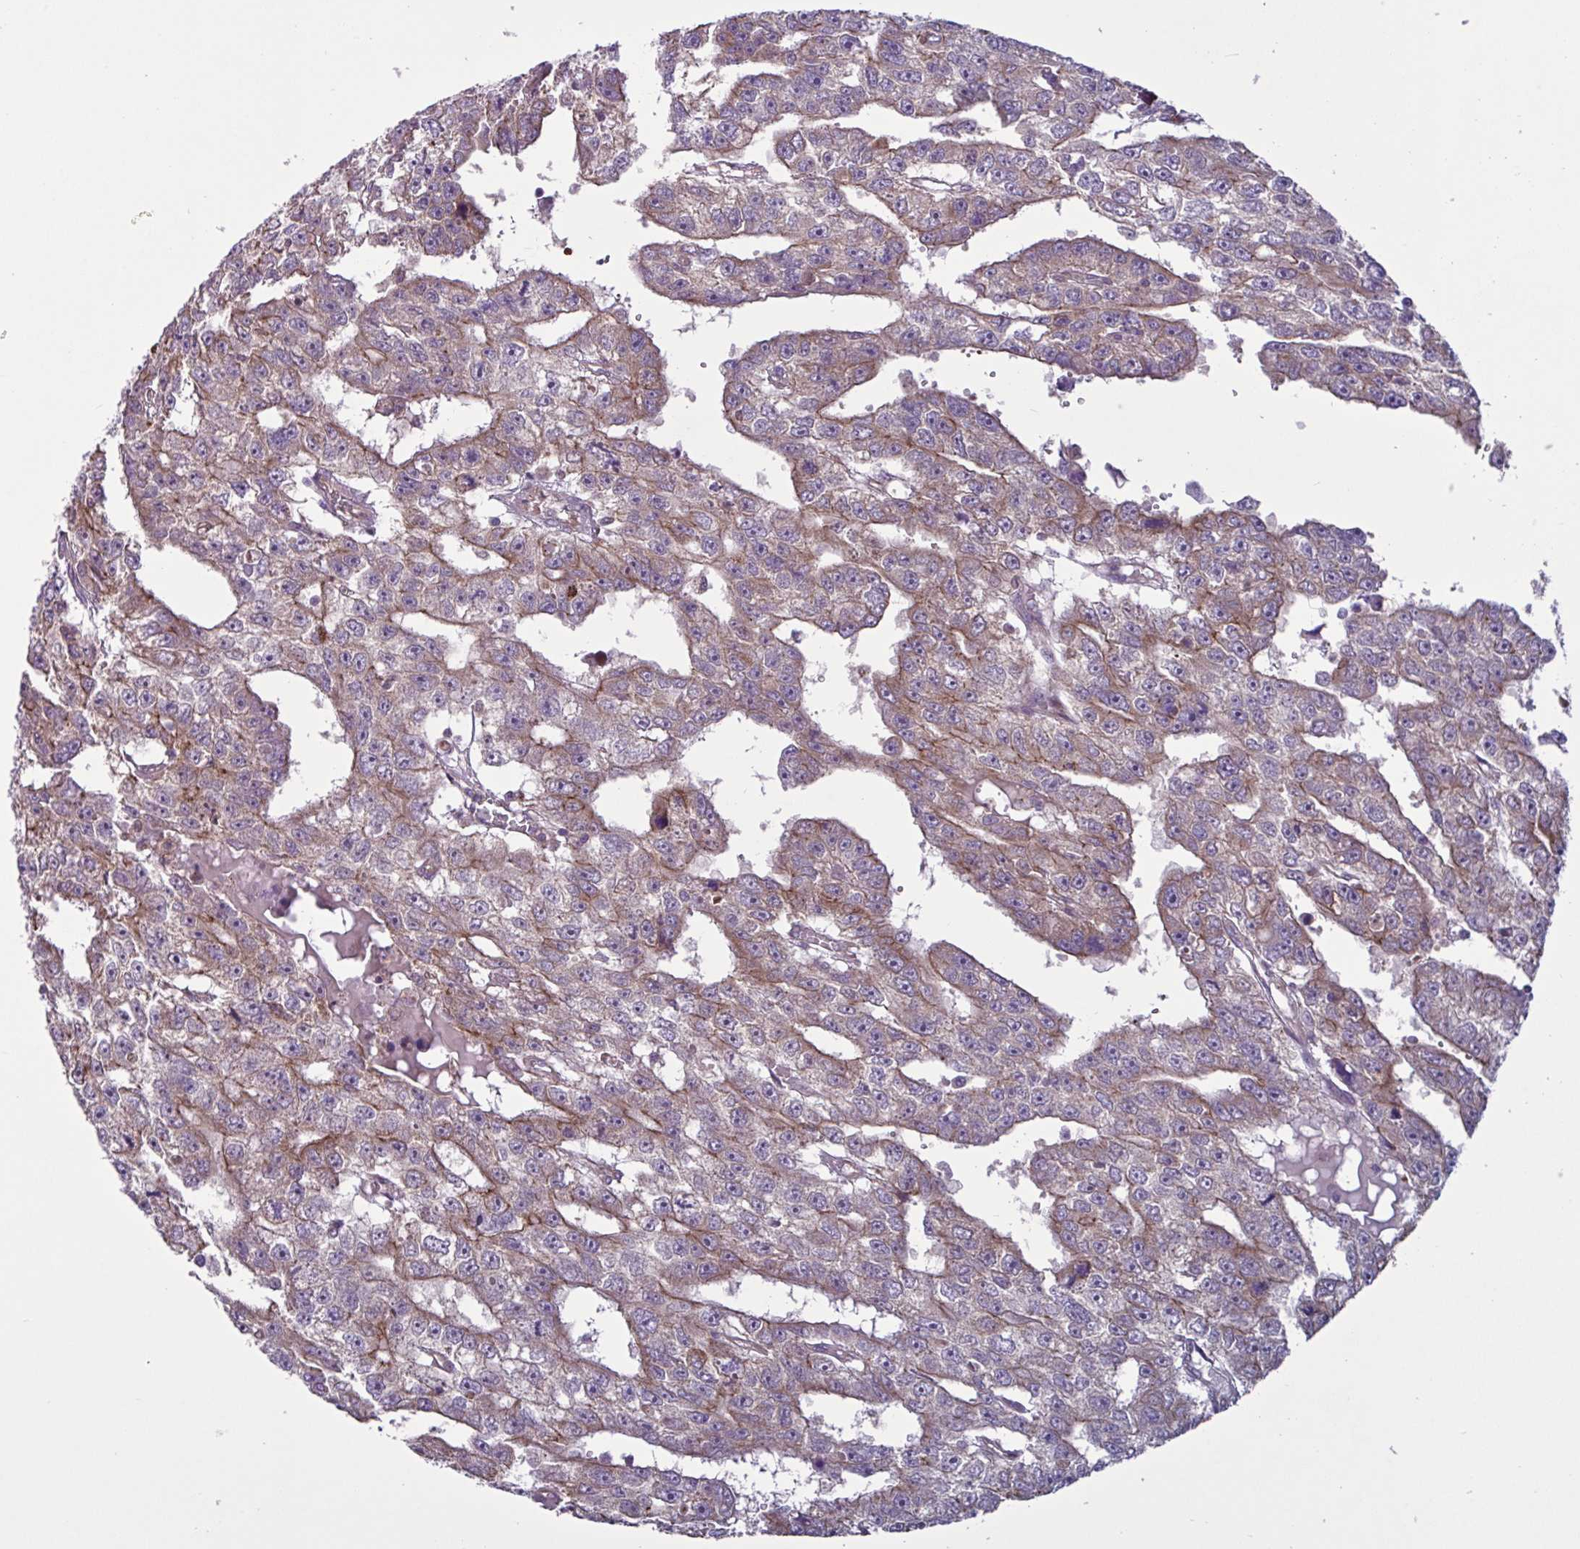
{"staining": {"intensity": "moderate", "quantity": "25%-75%", "location": "cytoplasmic/membranous"}, "tissue": "testis cancer", "cell_type": "Tumor cells", "image_type": "cancer", "snomed": [{"axis": "morphology", "description": "Carcinoma, Embryonal, NOS"}, {"axis": "topography", "description": "Testis"}], "caption": "A brown stain highlights moderate cytoplasmic/membranous expression of a protein in human testis cancer (embryonal carcinoma) tumor cells. (DAB IHC with brightfield microscopy, high magnification).", "gene": "GLTP", "patient": {"sex": "male", "age": 20}}